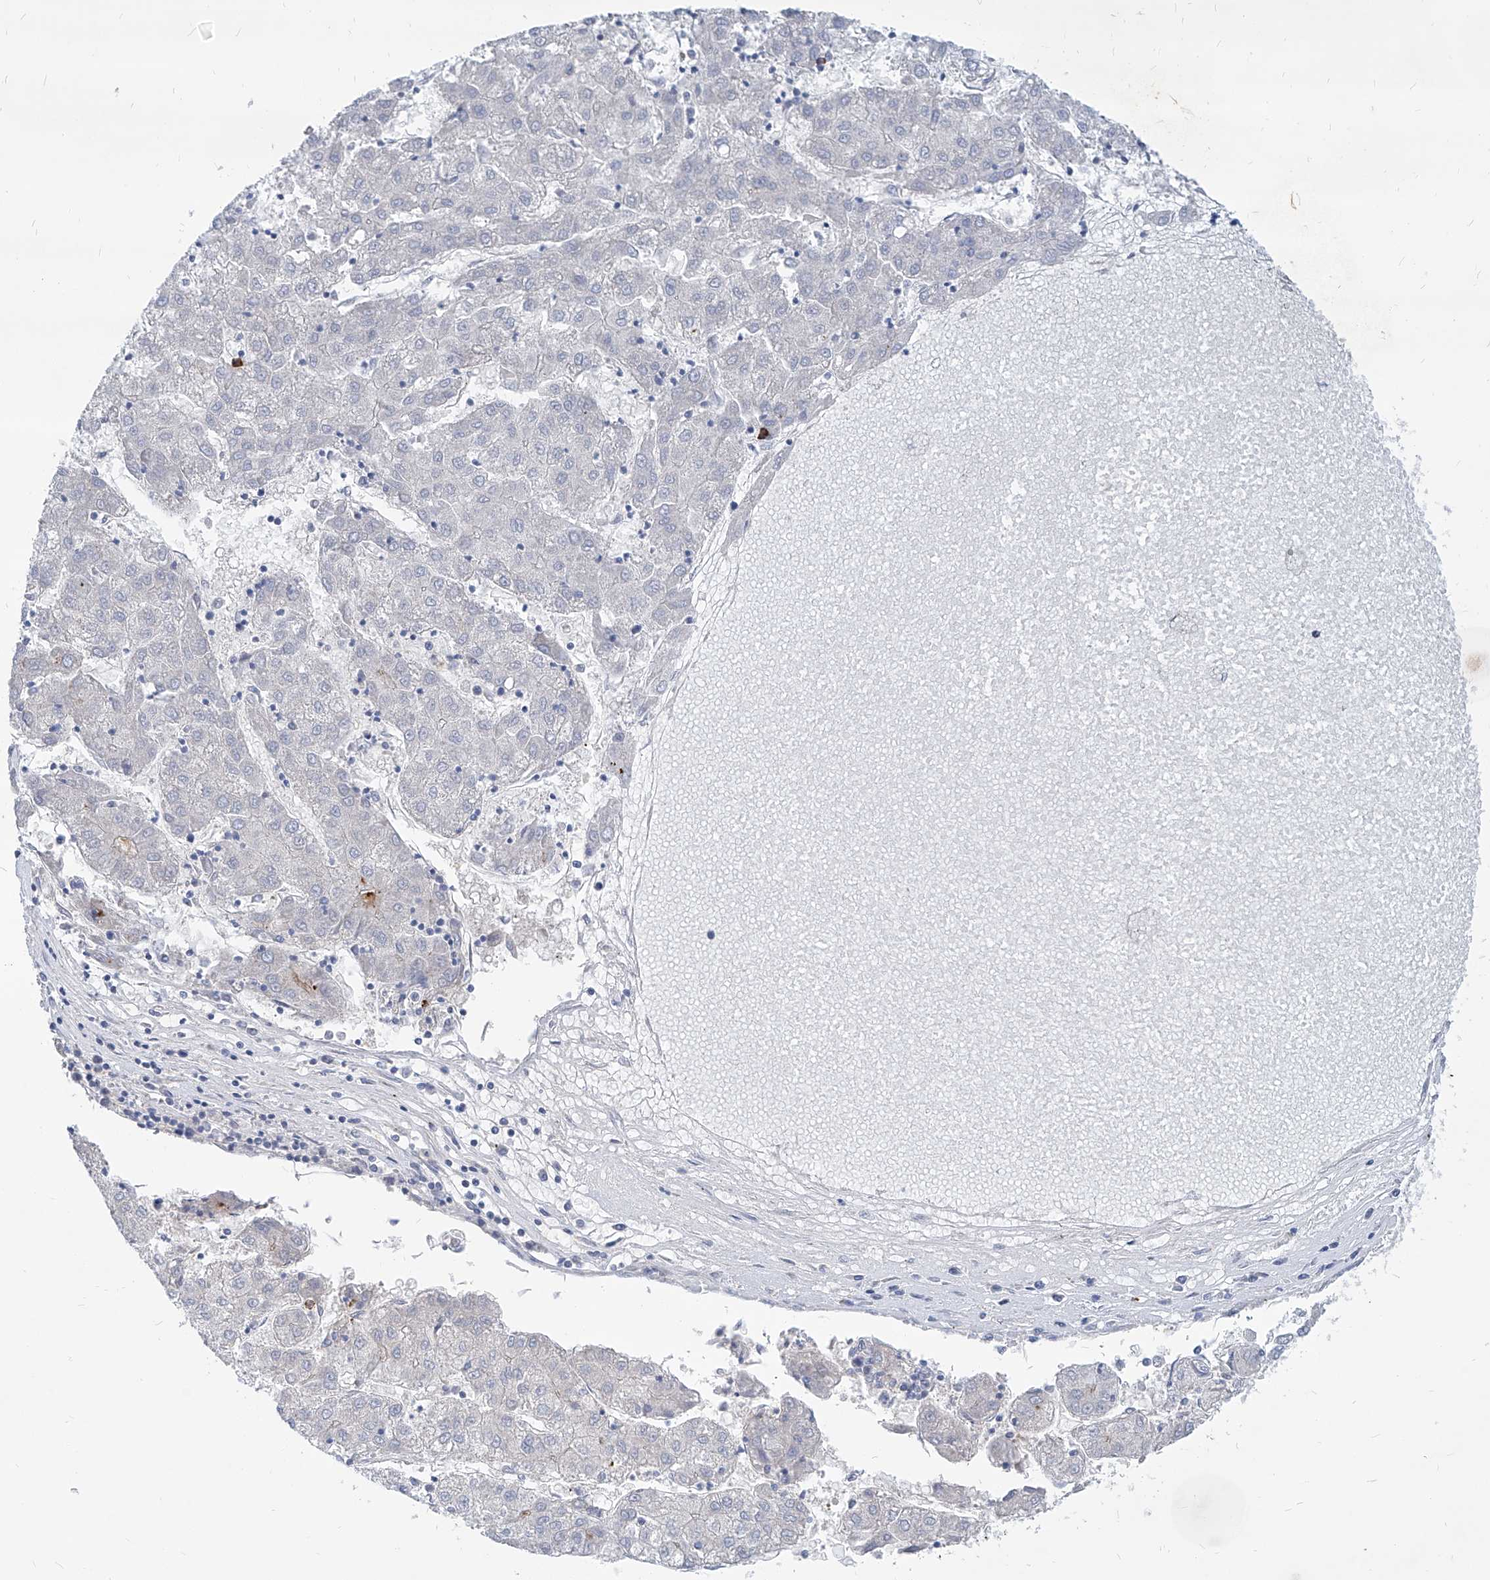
{"staining": {"intensity": "negative", "quantity": "none", "location": "none"}, "tissue": "liver cancer", "cell_type": "Tumor cells", "image_type": "cancer", "snomed": [{"axis": "morphology", "description": "Carcinoma, Hepatocellular, NOS"}, {"axis": "topography", "description": "Liver"}], "caption": "Protein analysis of hepatocellular carcinoma (liver) displays no significant positivity in tumor cells.", "gene": "AKAP10", "patient": {"sex": "male", "age": 72}}